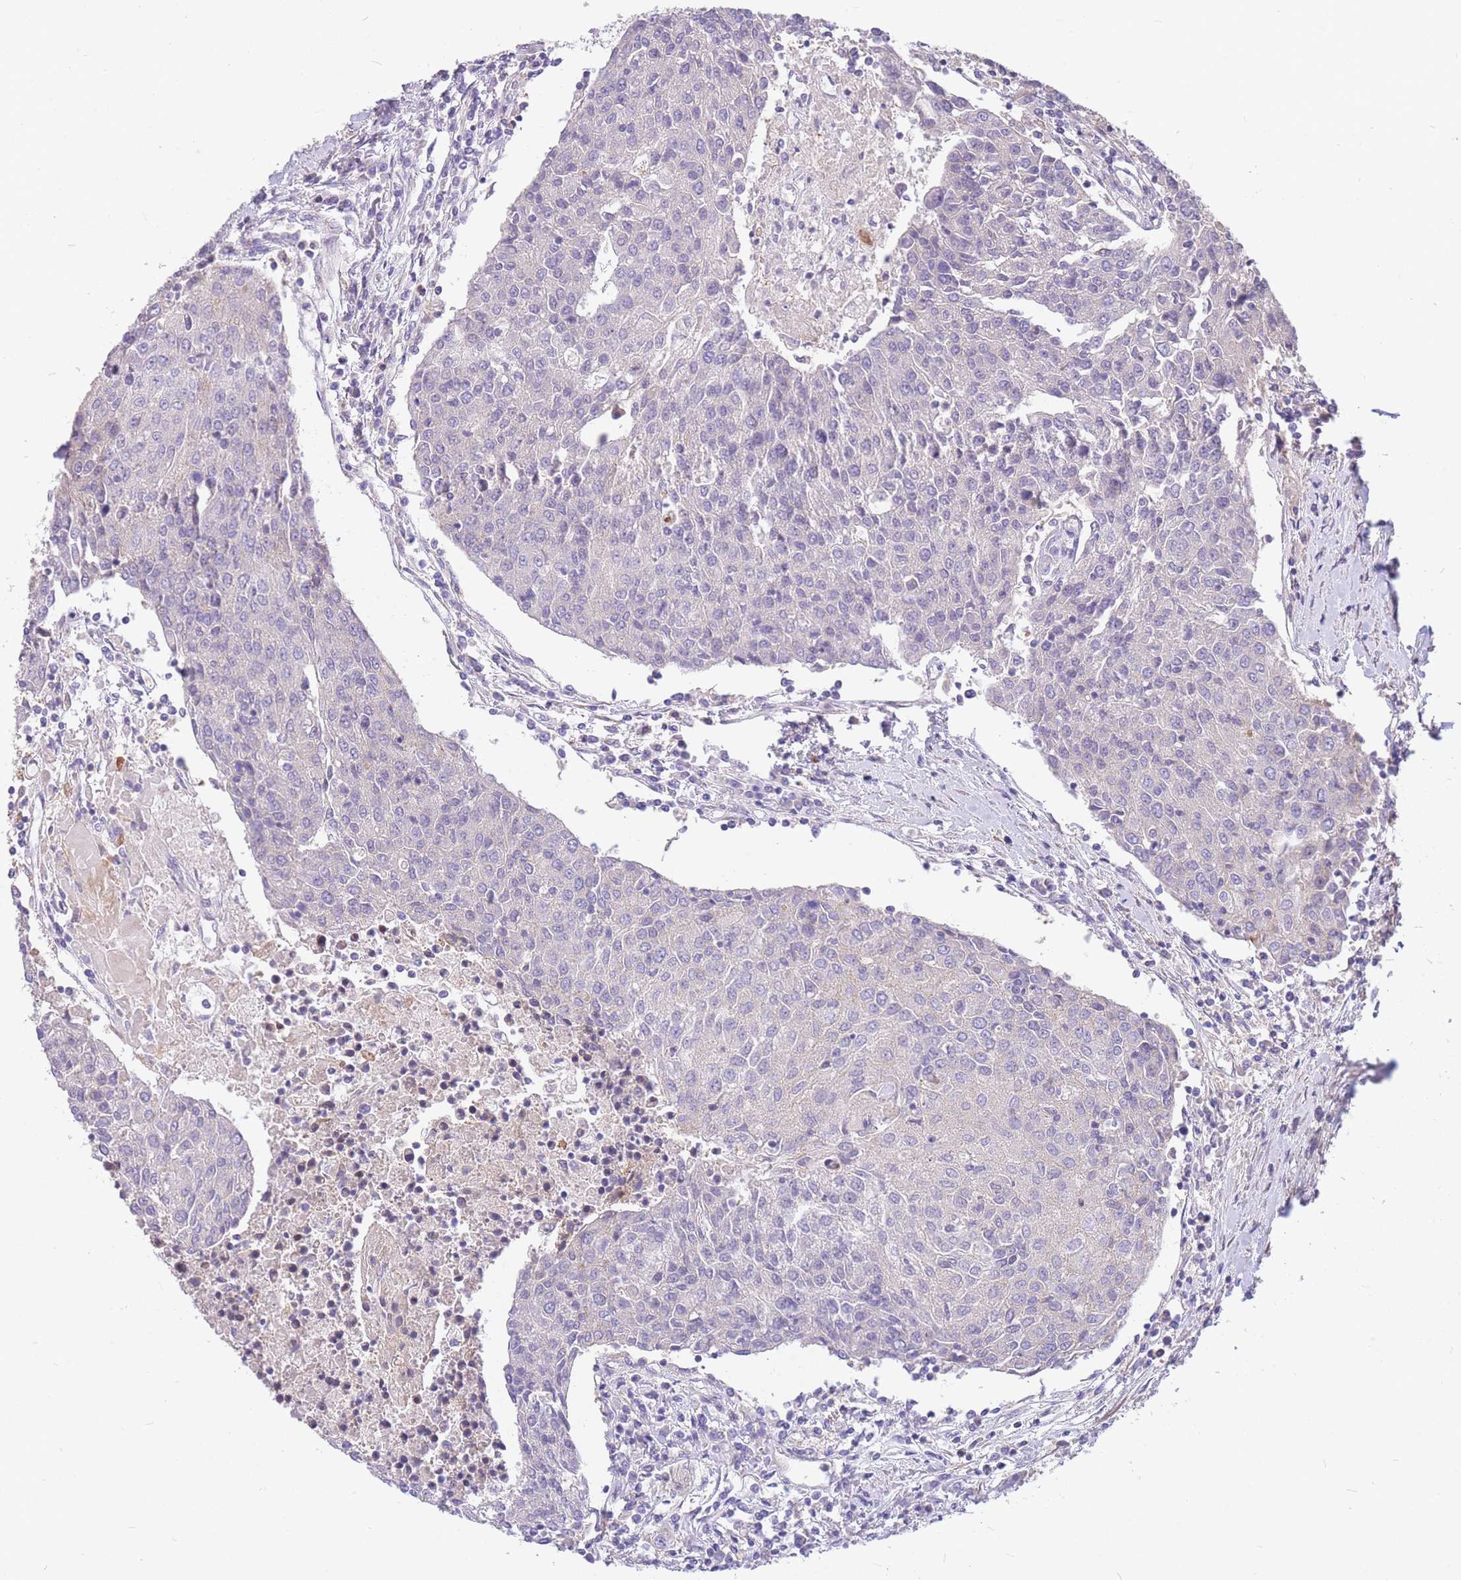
{"staining": {"intensity": "negative", "quantity": "none", "location": "none"}, "tissue": "urothelial cancer", "cell_type": "Tumor cells", "image_type": "cancer", "snomed": [{"axis": "morphology", "description": "Urothelial carcinoma, High grade"}, {"axis": "topography", "description": "Urinary bladder"}], "caption": "DAB immunohistochemical staining of human urothelial cancer reveals no significant staining in tumor cells. The staining was performed using DAB (3,3'-diaminobenzidine) to visualize the protein expression in brown, while the nuclei were stained in blue with hematoxylin (Magnification: 20x).", "gene": "OR5T1", "patient": {"sex": "female", "age": 85}}